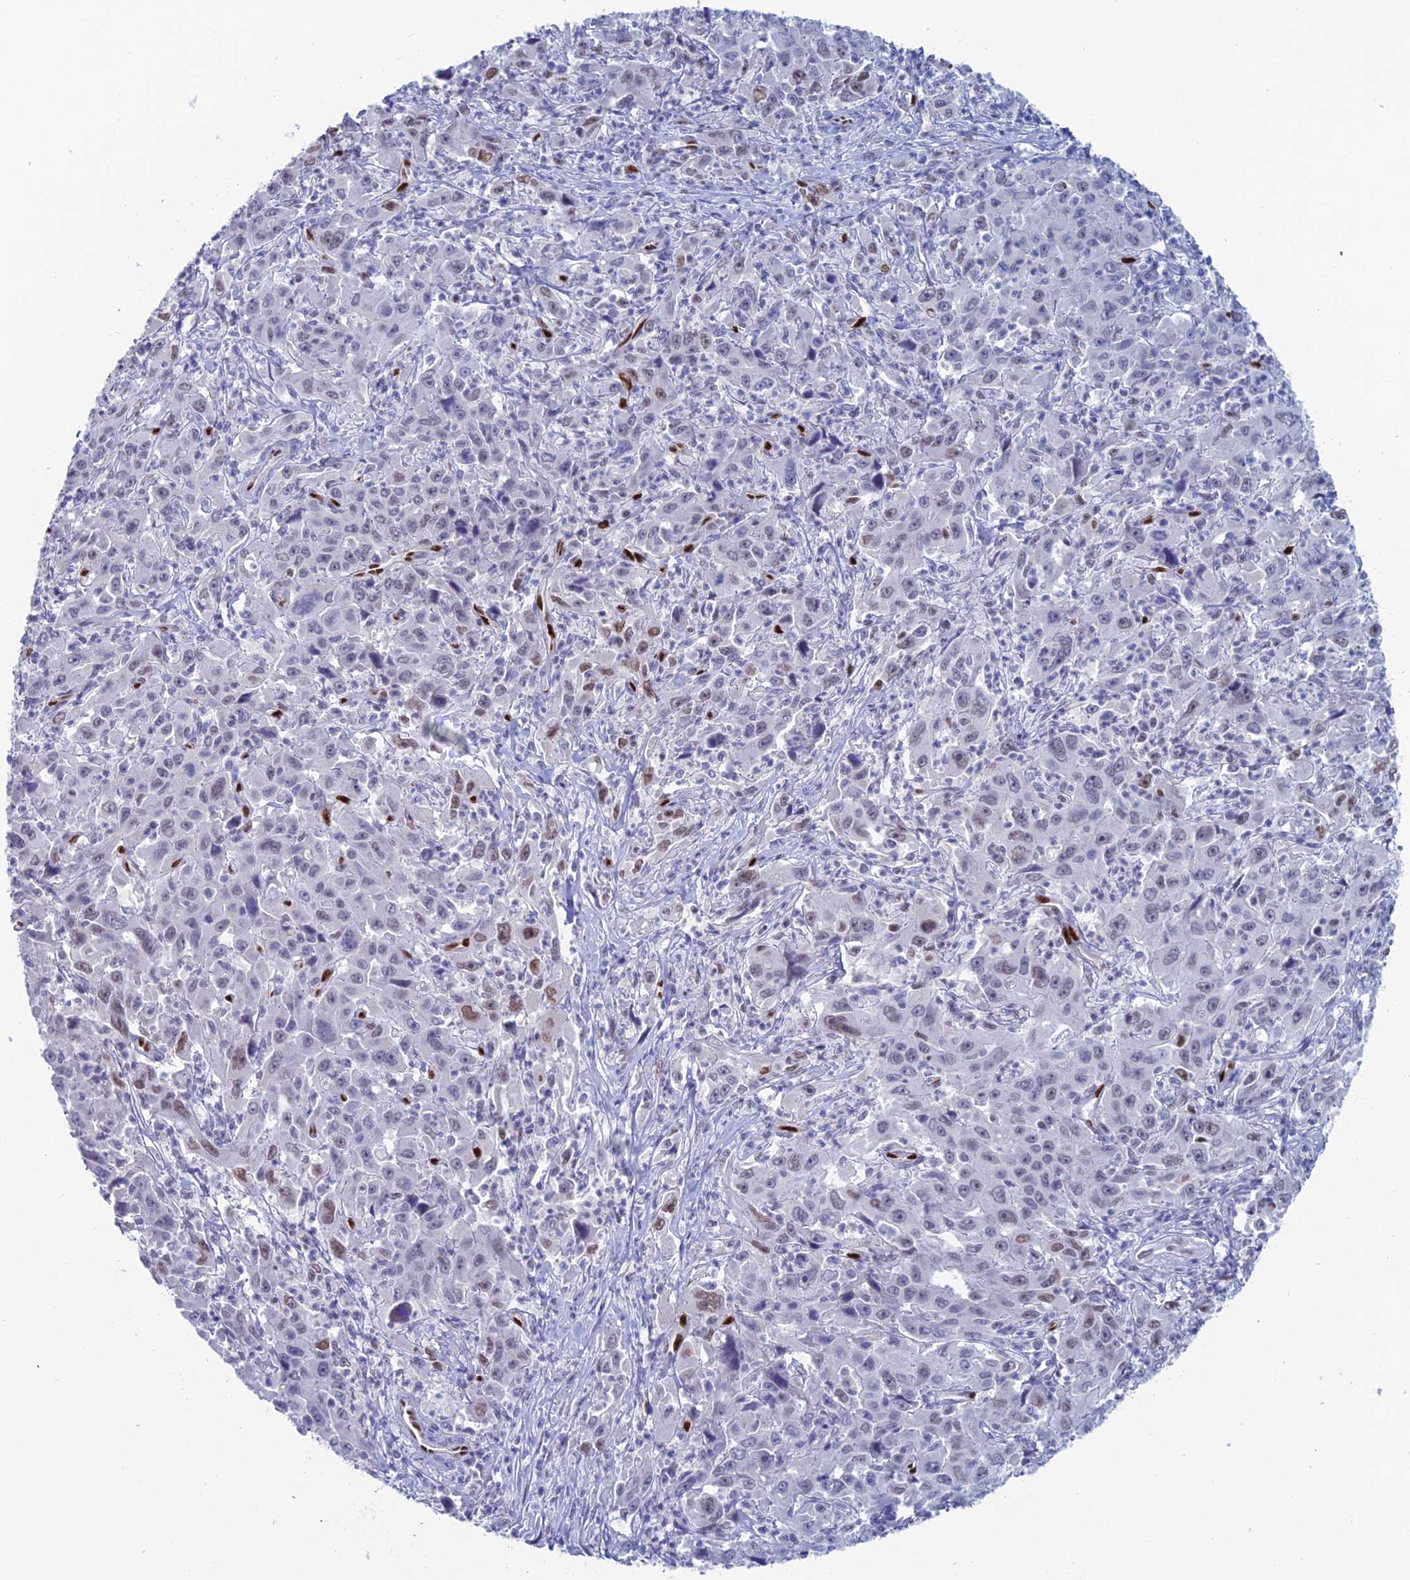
{"staining": {"intensity": "weak", "quantity": "<25%", "location": "nuclear"}, "tissue": "liver cancer", "cell_type": "Tumor cells", "image_type": "cancer", "snomed": [{"axis": "morphology", "description": "Carcinoma, Hepatocellular, NOS"}, {"axis": "topography", "description": "Liver"}], "caption": "High magnification brightfield microscopy of hepatocellular carcinoma (liver) stained with DAB (brown) and counterstained with hematoxylin (blue): tumor cells show no significant expression.", "gene": "NOL4L", "patient": {"sex": "male", "age": 63}}